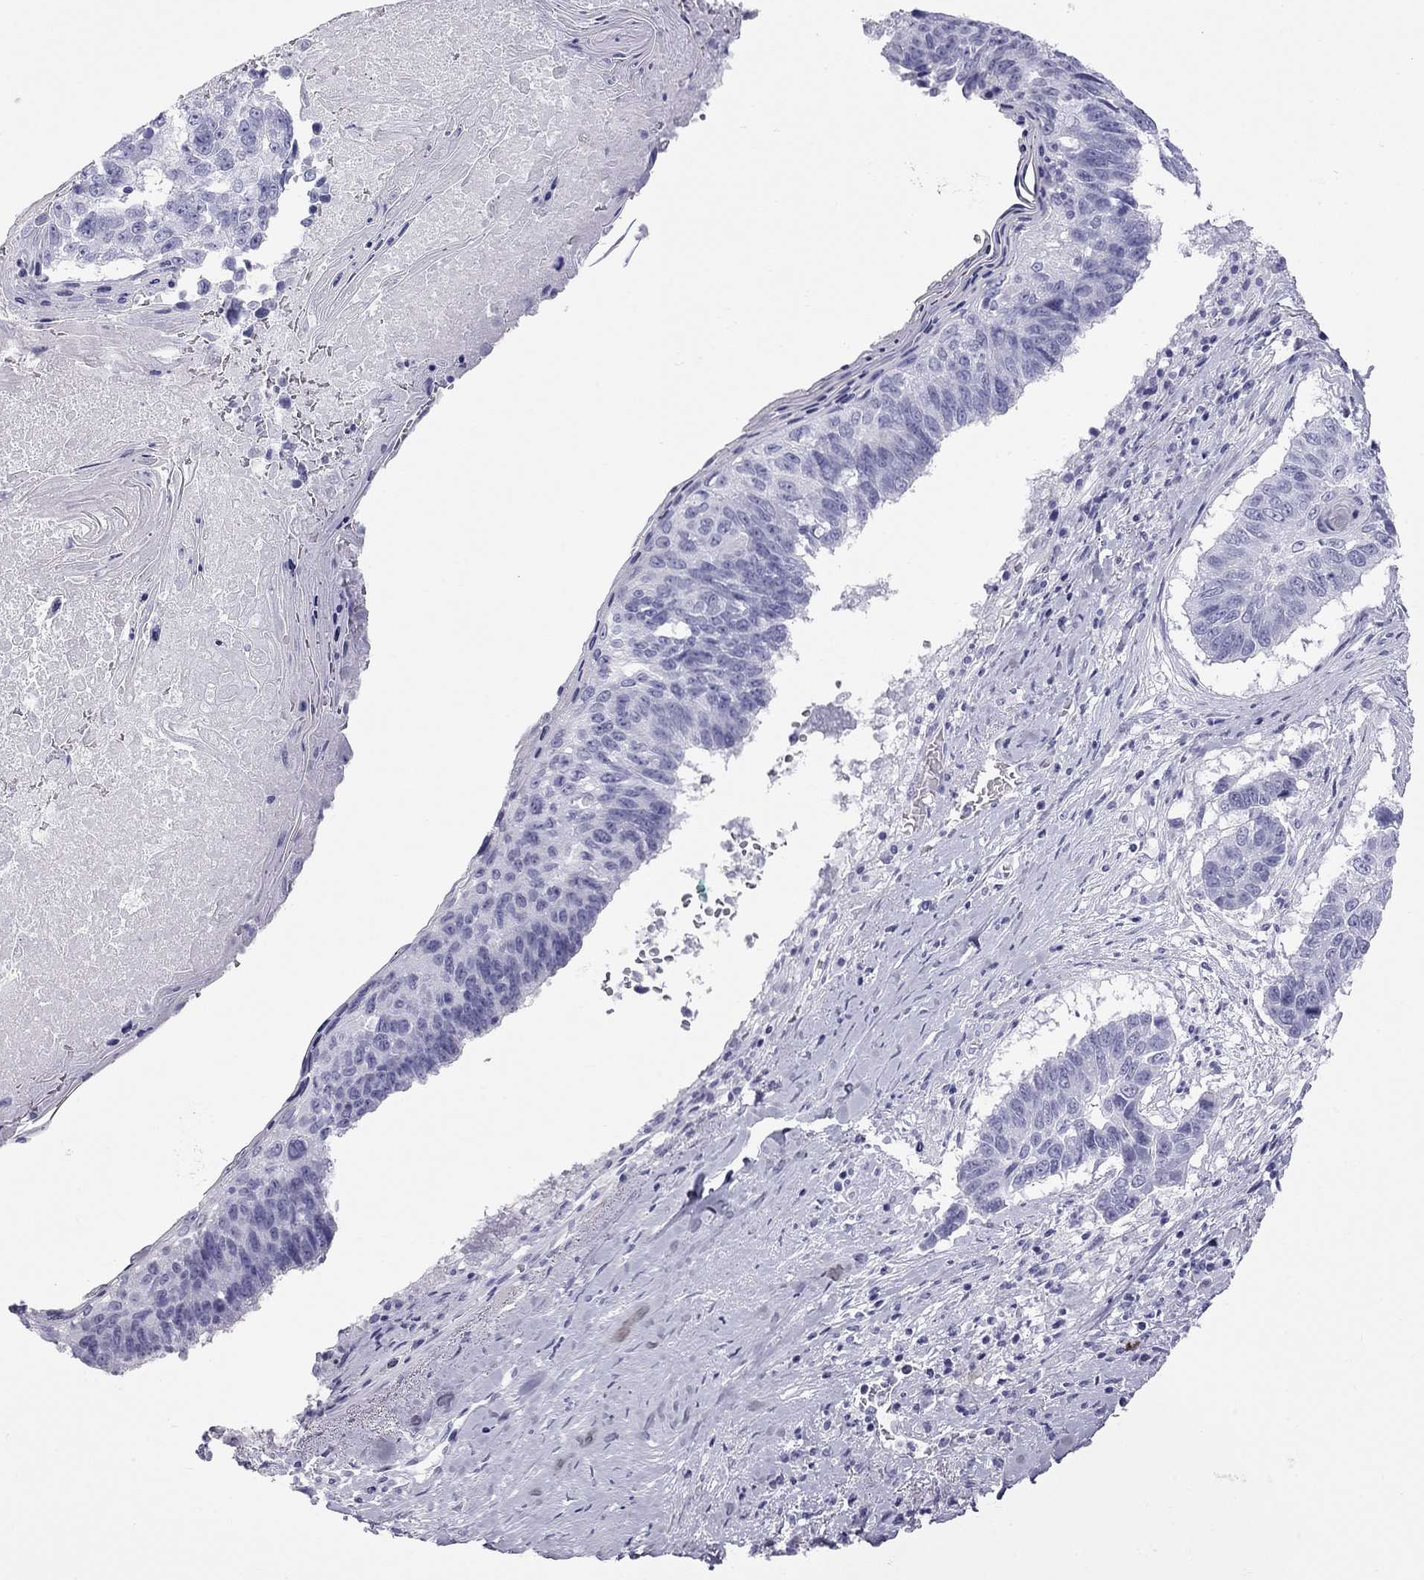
{"staining": {"intensity": "negative", "quantity": "none", "location": "none"}, "tissue": "lung cancer", "cell_type": "Tumor cells", "image_type": "cancer", "snomed": [{"axis": "morphology", "description": "Squamous cell carcinoma, NOS"}, {"axis": "topography", "description": "Lung"}], "caption": "High magnification brightfield microscopy of lung cancer (squamous cell carcinoma) stained with DAB (3,3'-diaminobenzidine) (brown) and counterstained with hematoxylin (blue): tumor cells show no significant expression. Nuclei are stained in blue.", "gene": "TRPM3", "patient": {"sex": "male", "age": 73}}